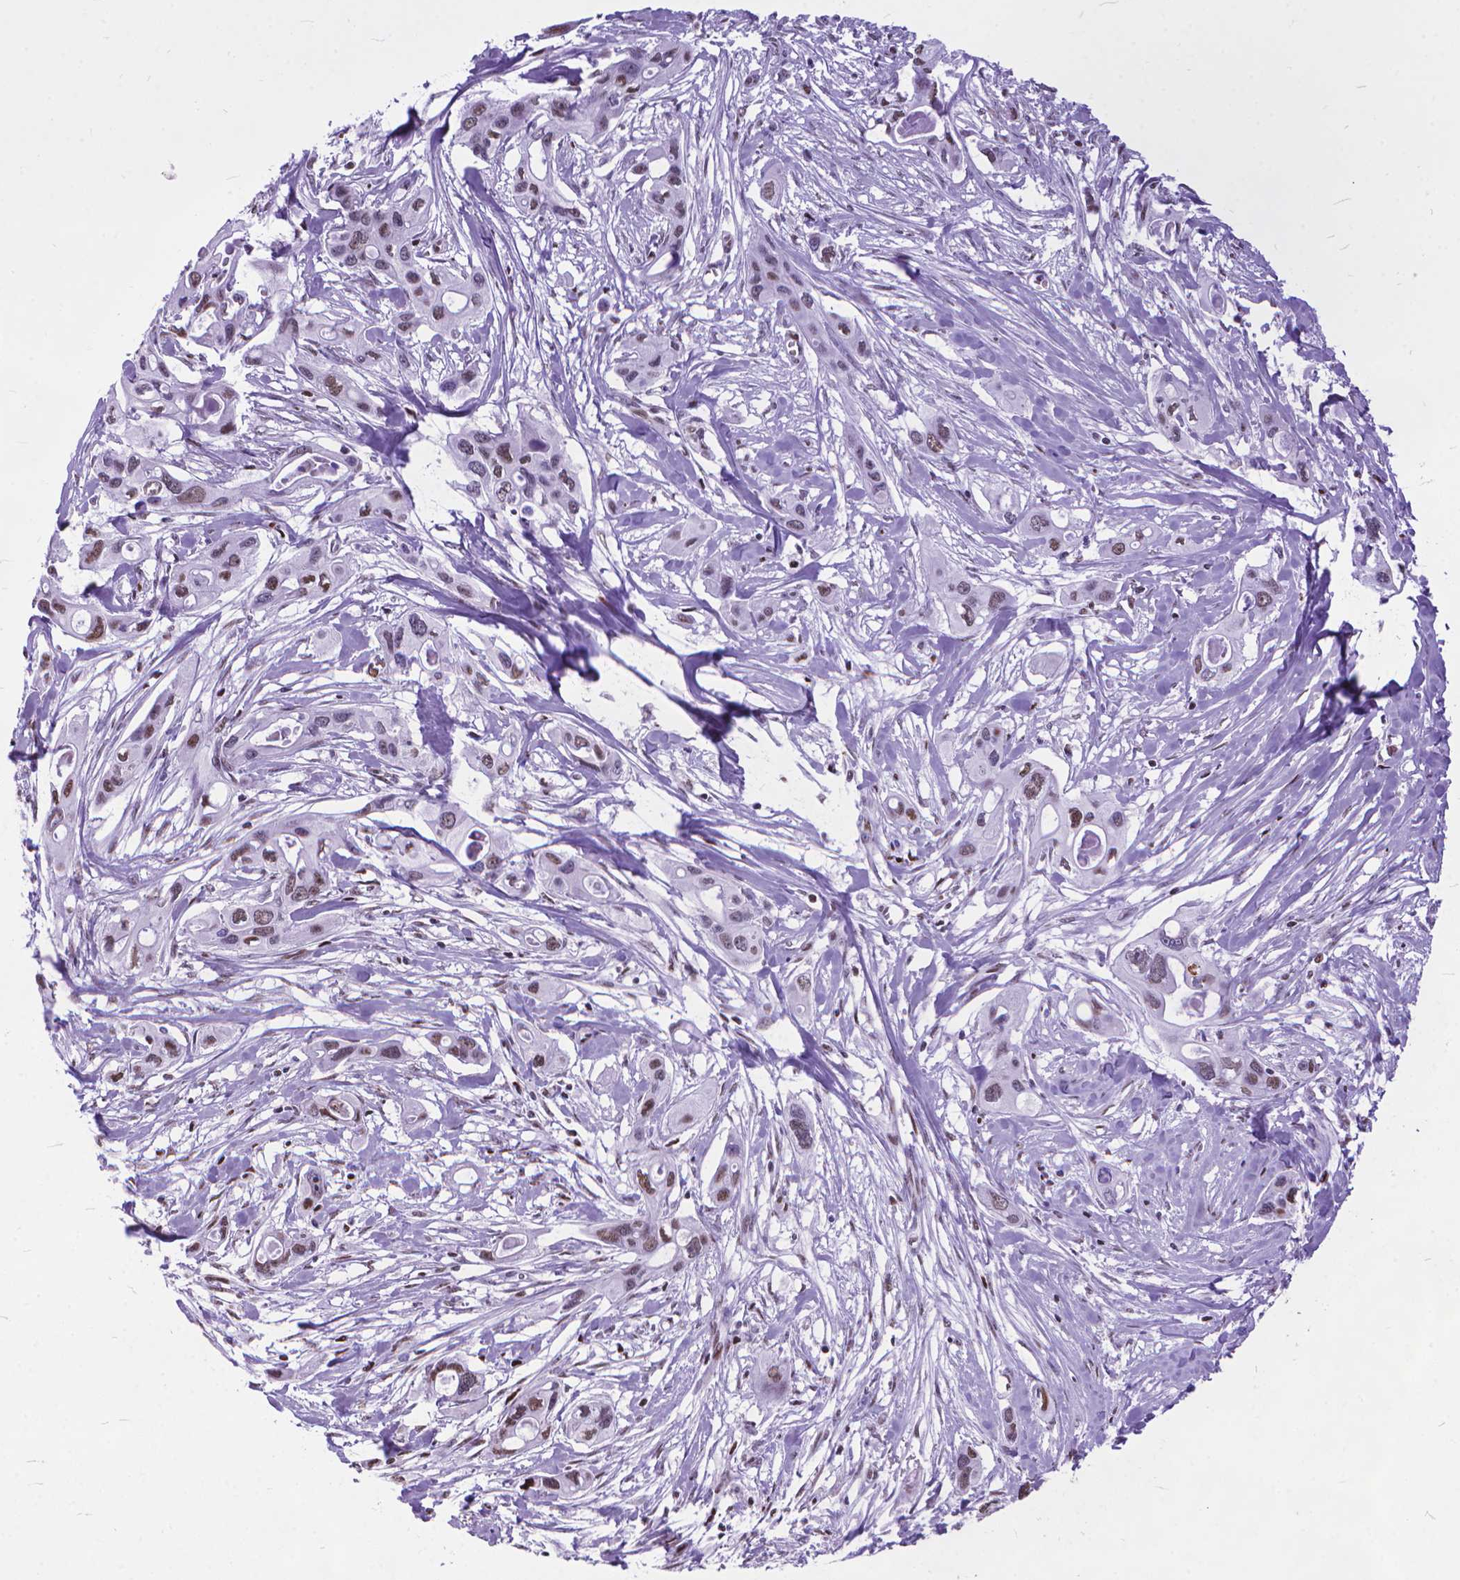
{"staining": {"intensity": "weak", "quantity": "25%-75%", "location": "nuclear"}, "tissue": "pancreatic cancer", "cell_type": "Tumor cells", "image_type": "cancer", "snomed": [{"axis": "morphology", "description": "Adenocarcinoma, NOS"}, {"axis": "topography", "description": "Pancreas"}], "caption": "Immunohistochemical staining of pancreatic adenocarcinoma demonstrates low levels of weak nuclear protein expression in approximately 25%-75% of tumor cells.", "gene": "POLE4", "patient": {"sex": "male", "age": 60}}